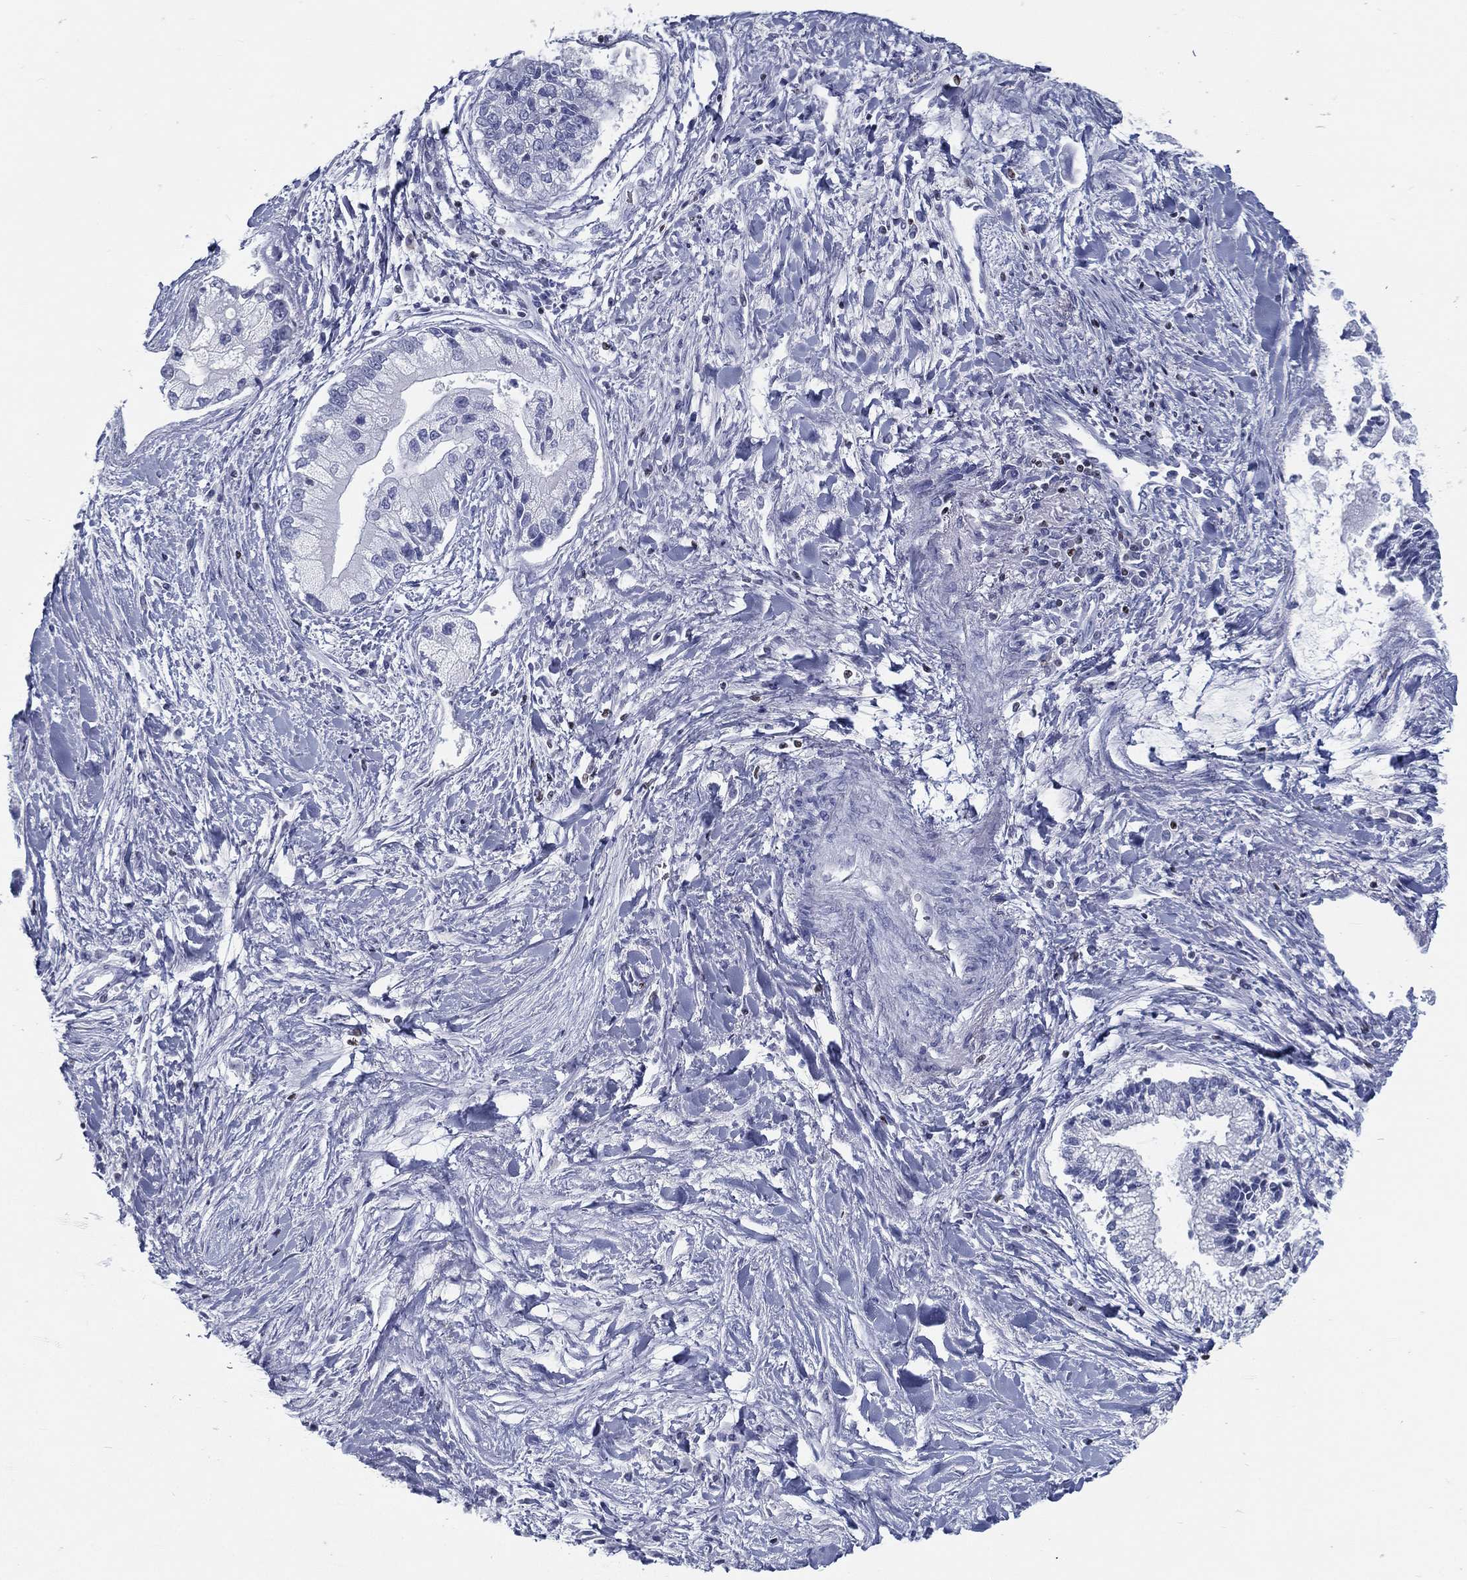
{"staining": {"intensity": "negative", "quantity": "none", "location": "none"}, "tissue": "liver cancer", "cell_type": "Tumor cells", "image_type": "cancer", "snomed": [{"axis": "morphology", "description": "Cholangiocarcinoma"}, {"axis": "topography", "description": "Liver"}], "caption": "The immunohistochemistry (IHC) photomicrograph has no significant positivity in tumor cells of liver cancer tissue.", "gene": "PYHIN1", "patient": {"sex": "male", "age": 50}}